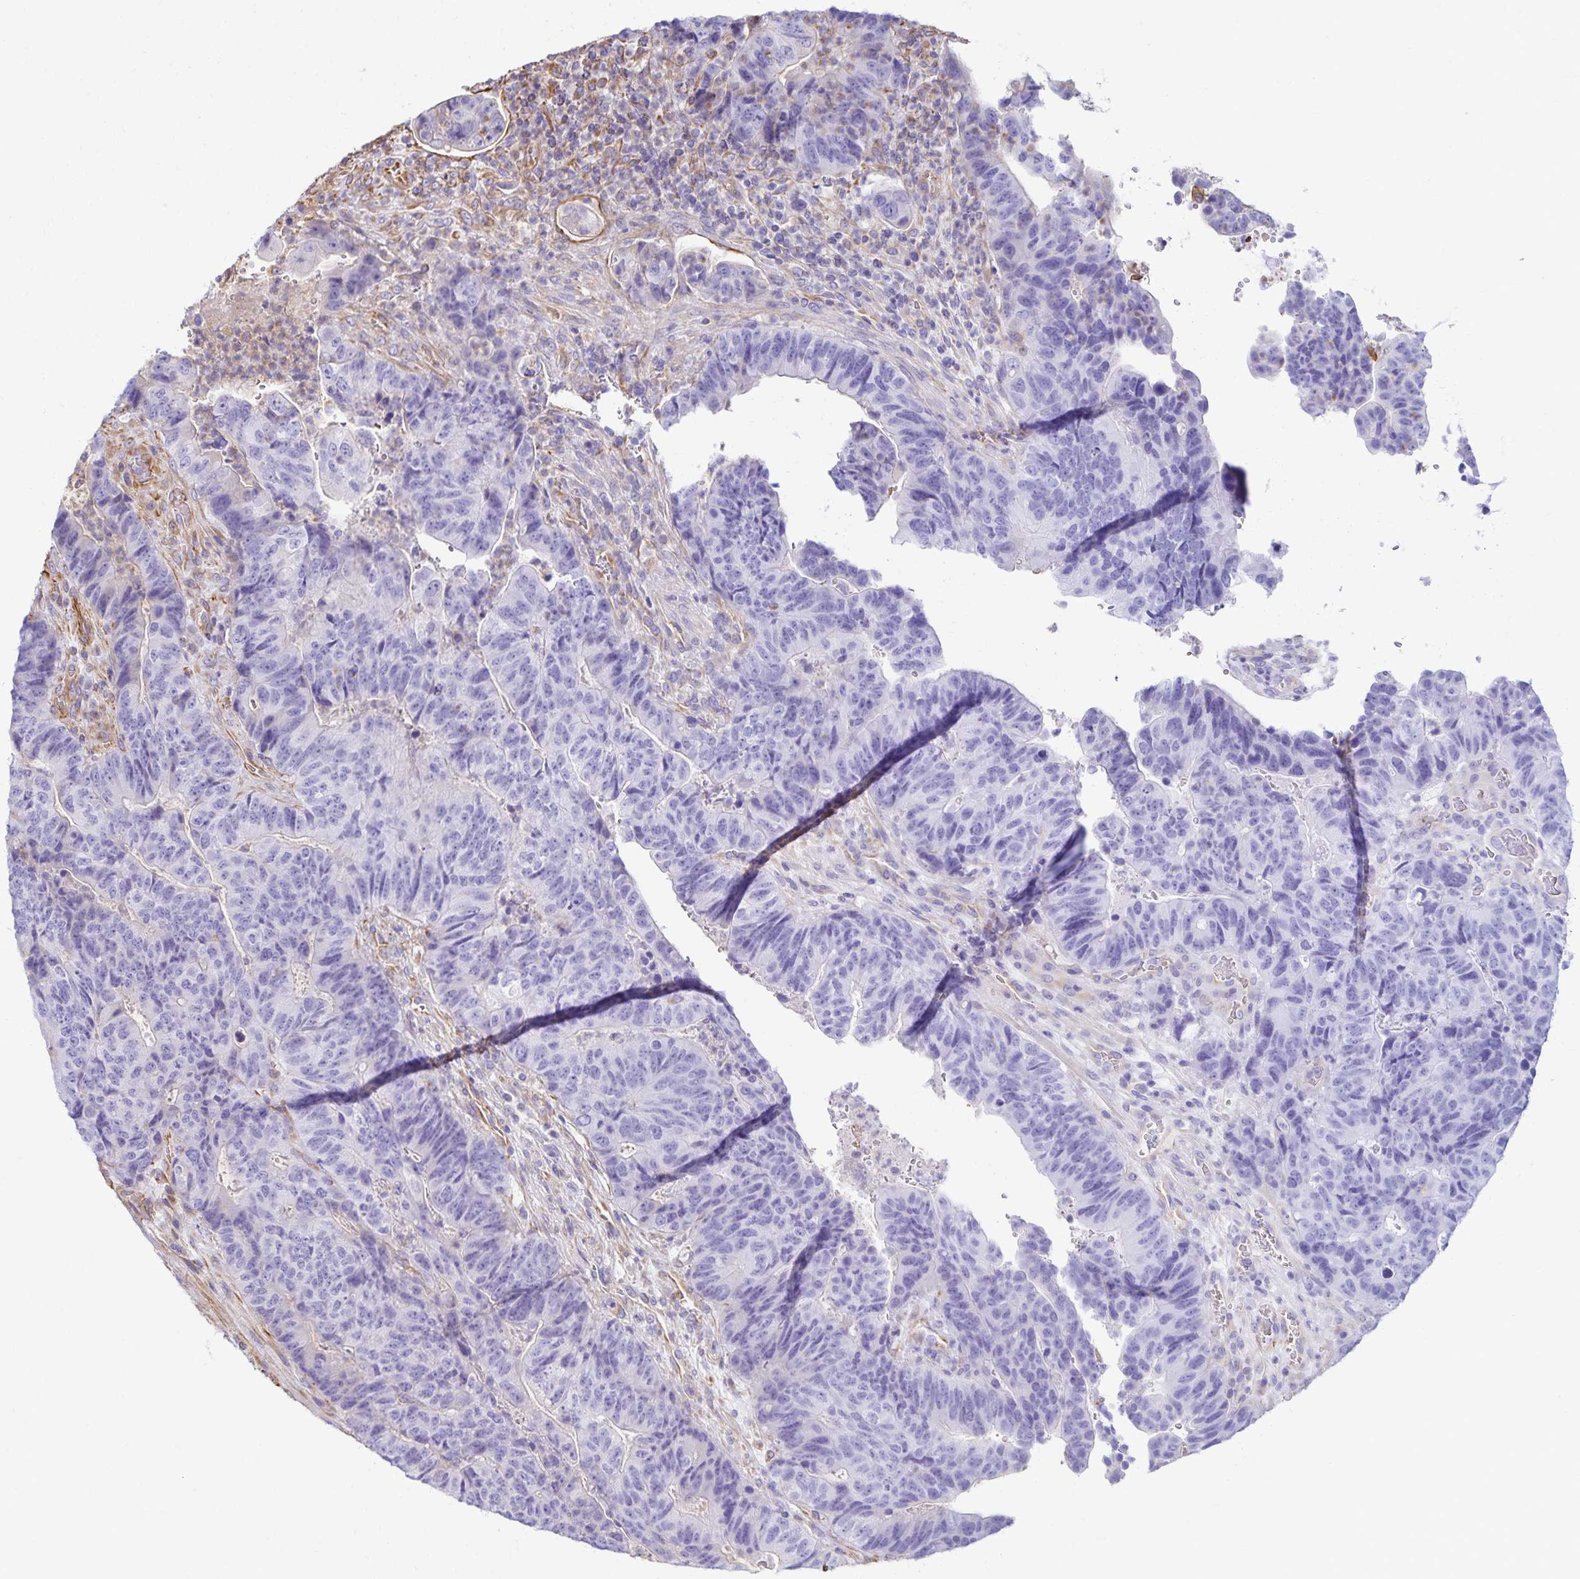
{"staining": {"intensity": "negative", "quantity": "none", "location": "none"}, "tissue": "colorectal cancer", "cell_type": "Tumor cells", "image_type": "cancer", "snomed": [{"axis": "morphology", "description": "Normal tissue, NOS"}, {"axis": "morphology", "description": "Adenocarcinoma, NOS"}, {"axis": "topography", "description": "Colon"}], "caption": "Immunohistochemistry of colorectal adenocarcinoma shows no staining in tumor cells.", "gene": "TRPV6", "patient": {"sex": "female", "age": 48}}